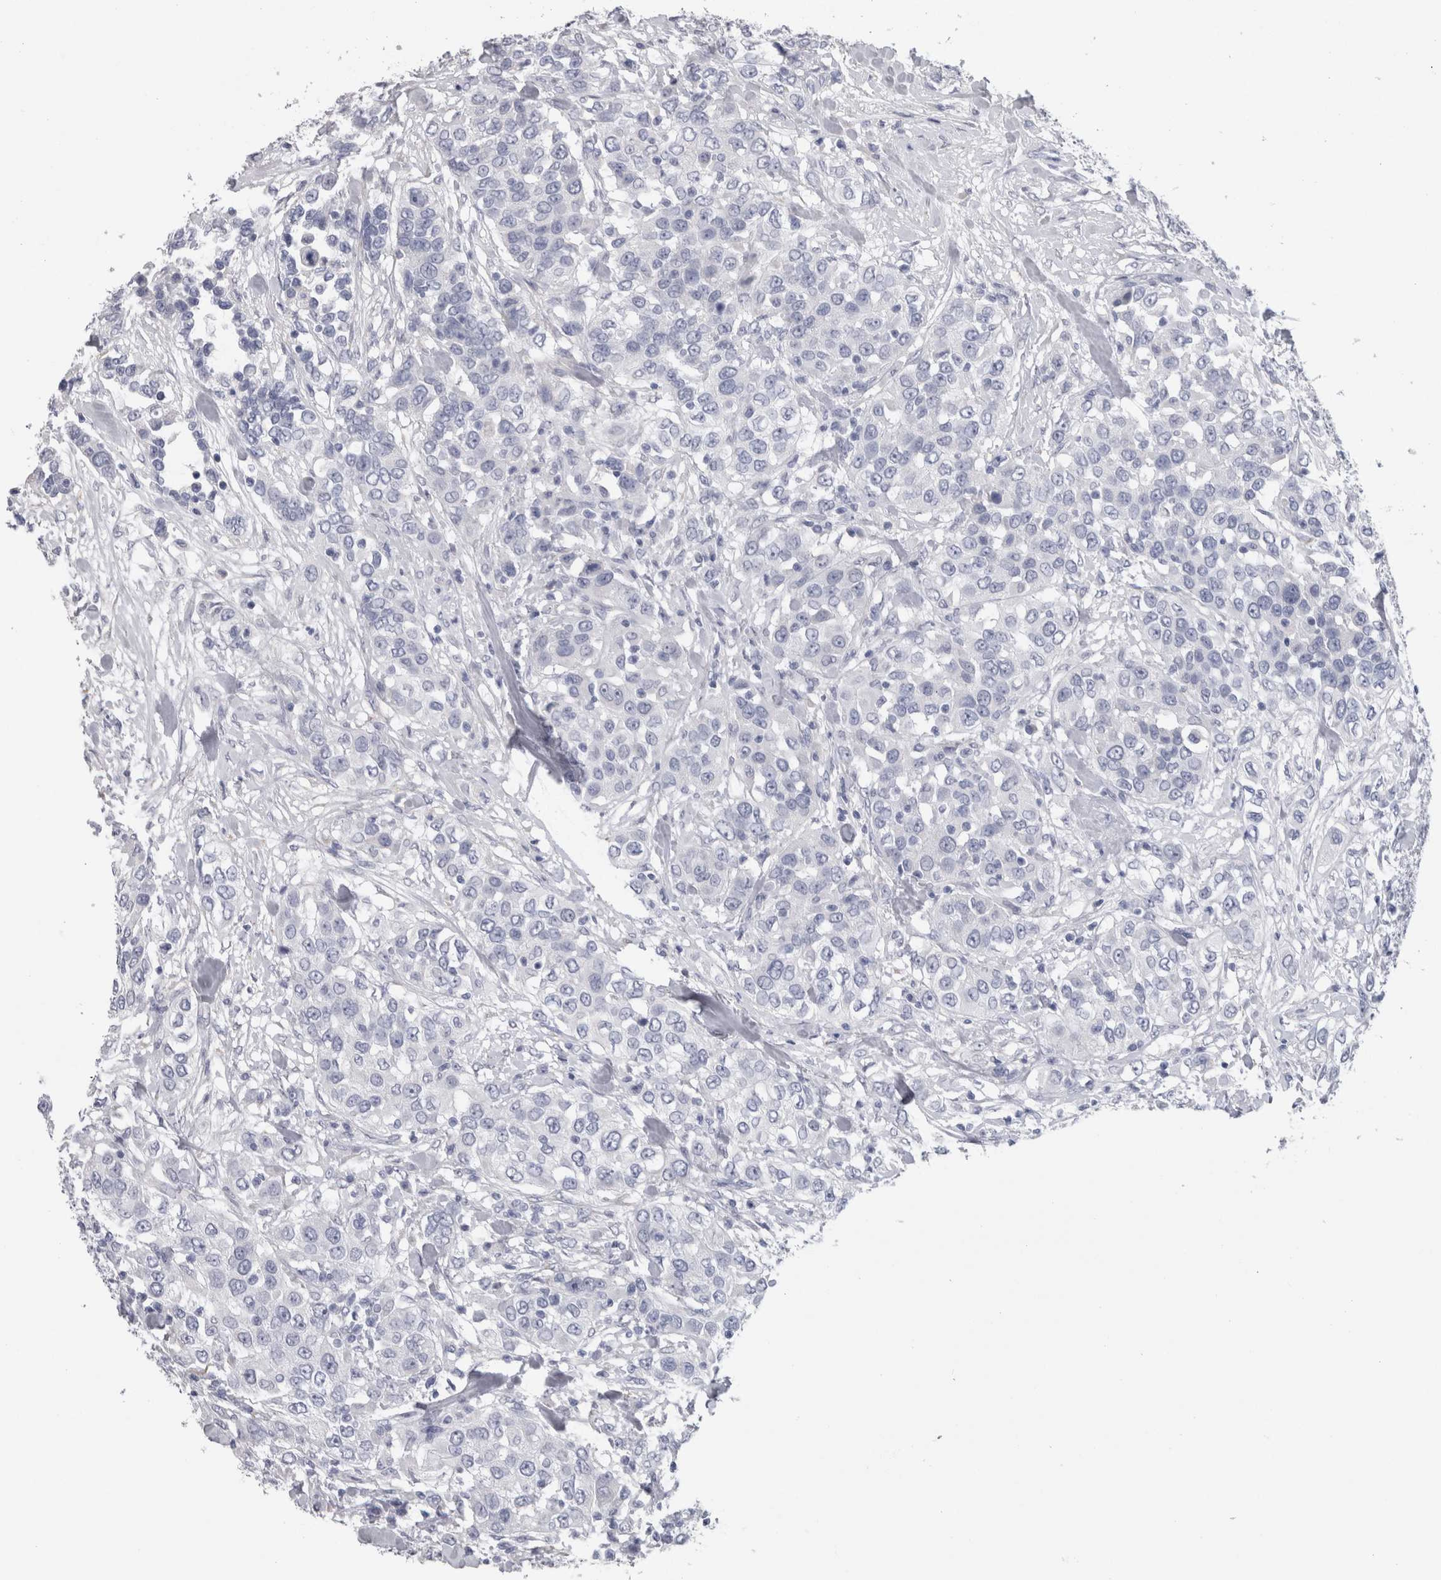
{"staining": {"intensity": "negative", "quantity": "none", "location": "none"}, "tissue": "urothelial cancer", "cell_type": "Tumor cells", "image_type": "cancer", "snomed": [{"axis": "morphology", "description": "Urothelial carcinoma, High grade"}, {"axis": "topography", "description": "Urinary bladder"}], "caption": "Immunohistochemical staining of urothelial cancer displays no significant positivity in tumor cells.", "gene": "MSMB", "patient": {"sex": "female", "age": 80}}